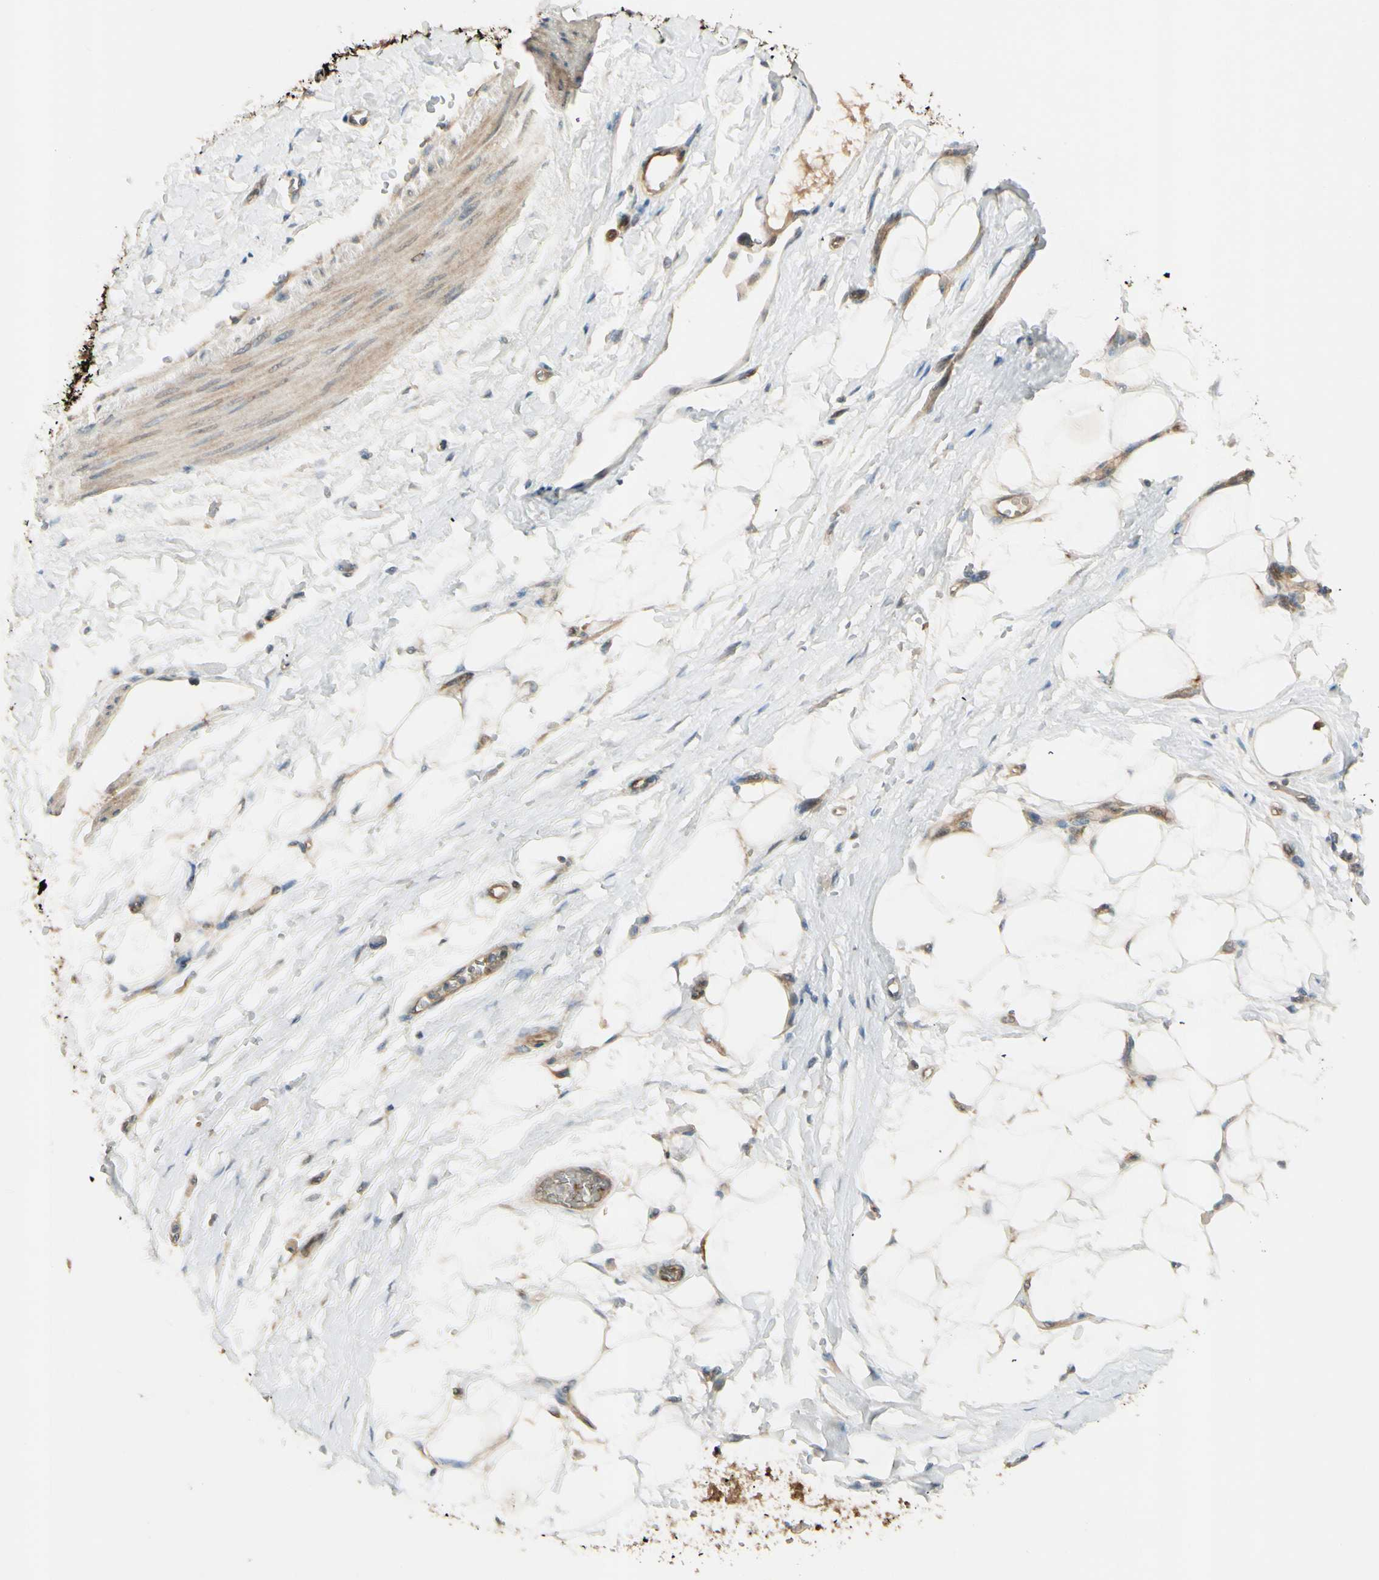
{"staining": {"intensity": "weak", "quantity": "25%-75%", "location": "cytoplasmic/membranous"}, "tissue": "adipose tissue", "cell_type": "Adipocytes", "image_type": "normal", "snomed": [{"axis": "morphology", "description": "Normal tissue, NOS"}, {"axis": "morphology", "description": "Urothelial carcinoma, High grade"}, {"axis": "topography", "description": "Vascular tissue"}, {"axis": "topography", "description": "Urinary bladder"}], "caption": "Weak cytoplasmic/membranous protein staining is identified in approximately 25%-75% of adipocytes in adipose tissue.", "gene": "PPP3CB", "patient": {"sex": "female", "age": 56}}